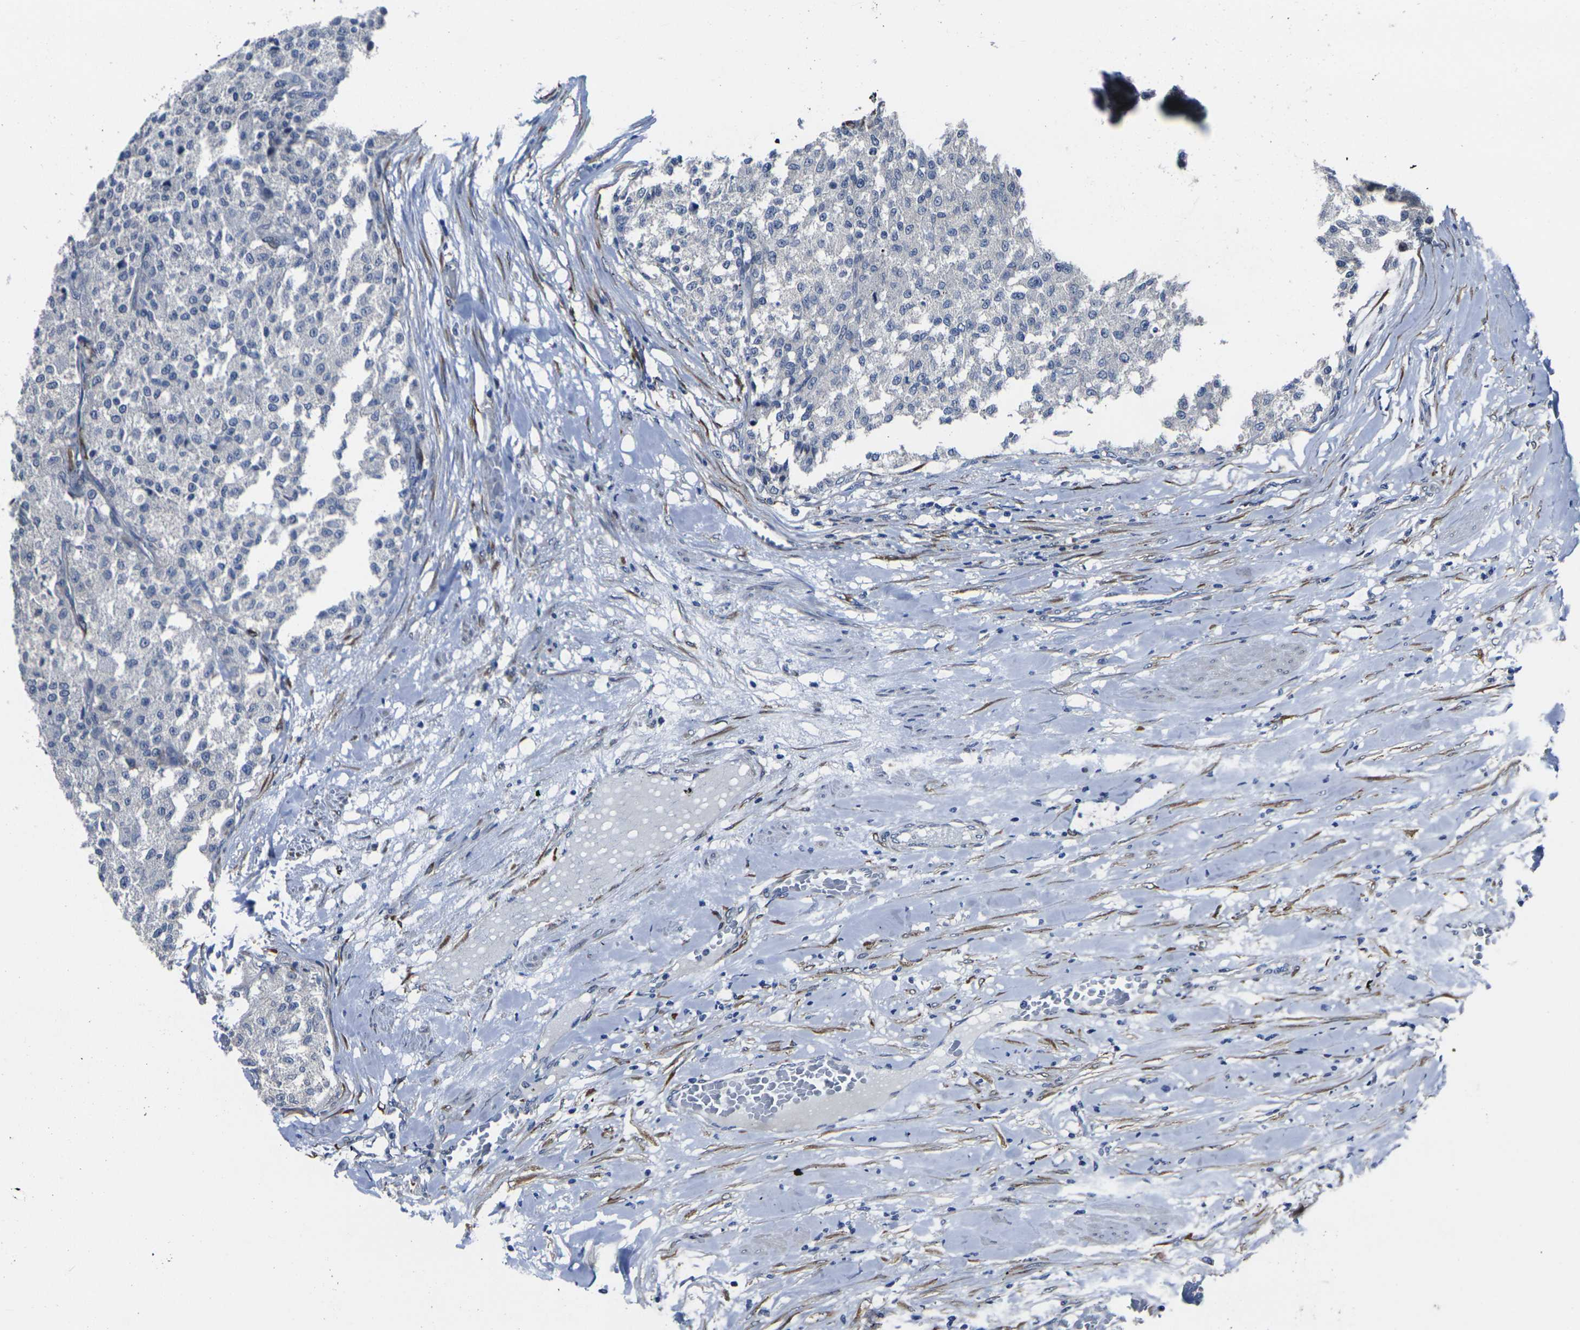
{"staining": {"intensity": "negative", "quantity": "none", "location": "none"}, "tissue": "testis cancer", "cell_type": "Tumor cells", "image_type": "cancer", "snomed": [{"axis": "morphology", "description": "Seminoma, NOS"}, {"axis": "topography", "description": "Testis"}], "caption": "IHC histopathology image of testis cancer (seminoma) stained for a protein (brown), which exhibits no positivity in tumor cells.", "gene": "CYP2C8", "patient": {"sex": "male", "age": 59}}